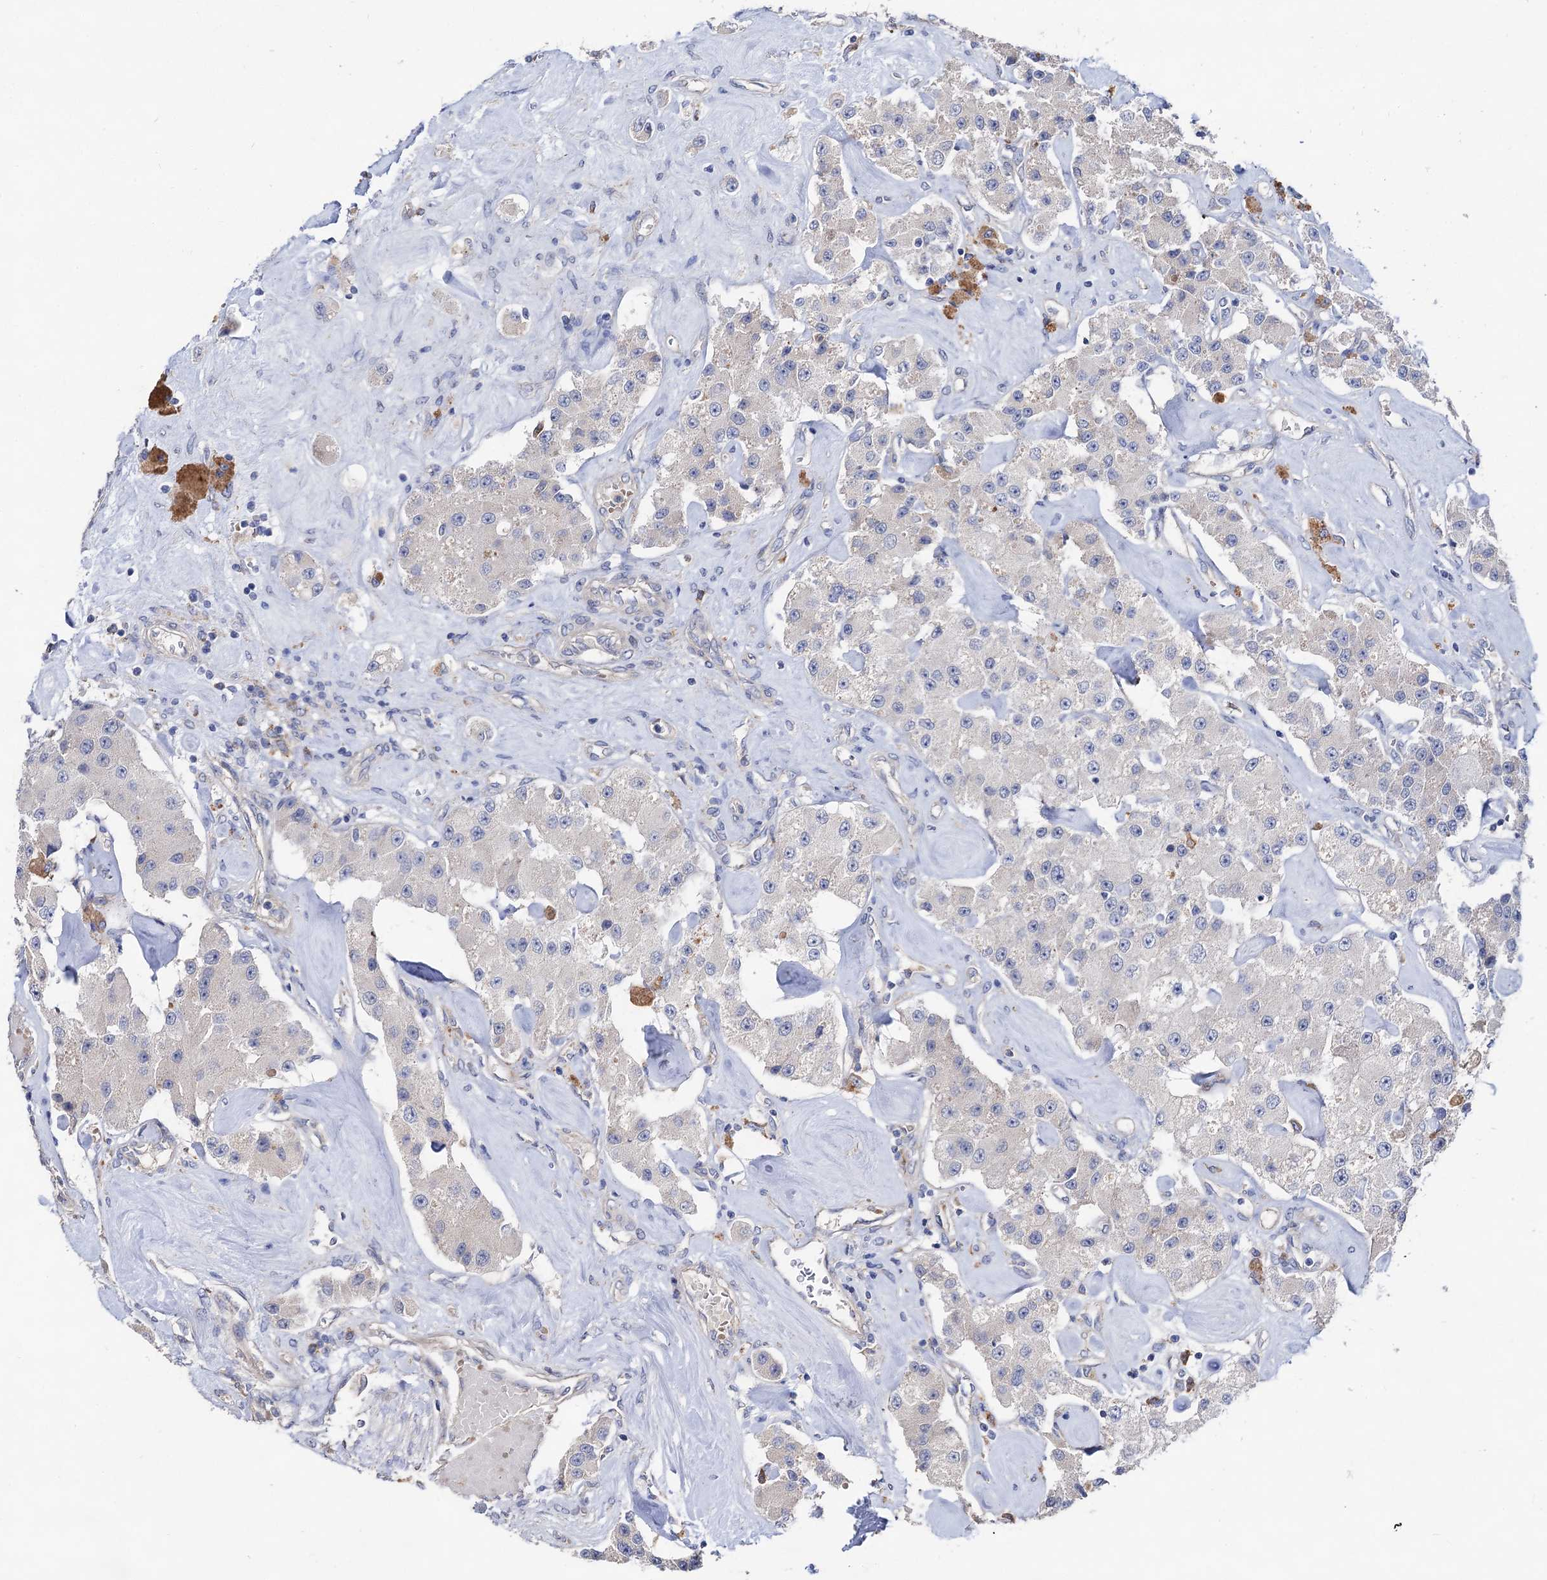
{"staining": {"intensity": "negative", "quantity": "none", "location": "none"}, "tissue": "carcinoid", "cell_type": "Tumor cells", "image_type": "cancer", "snomed": [{"axis": "morphology", "description": "Carcinoid, malignant, NOS"}, {"axis": "topography", "description": "Pancreas"}], "caption": "The IHC histopathology image has no significant staining in tumor cells of carcinoid tissue.", "gene": "HVCN1", "patient": {"sex": "male", "age": 41}}